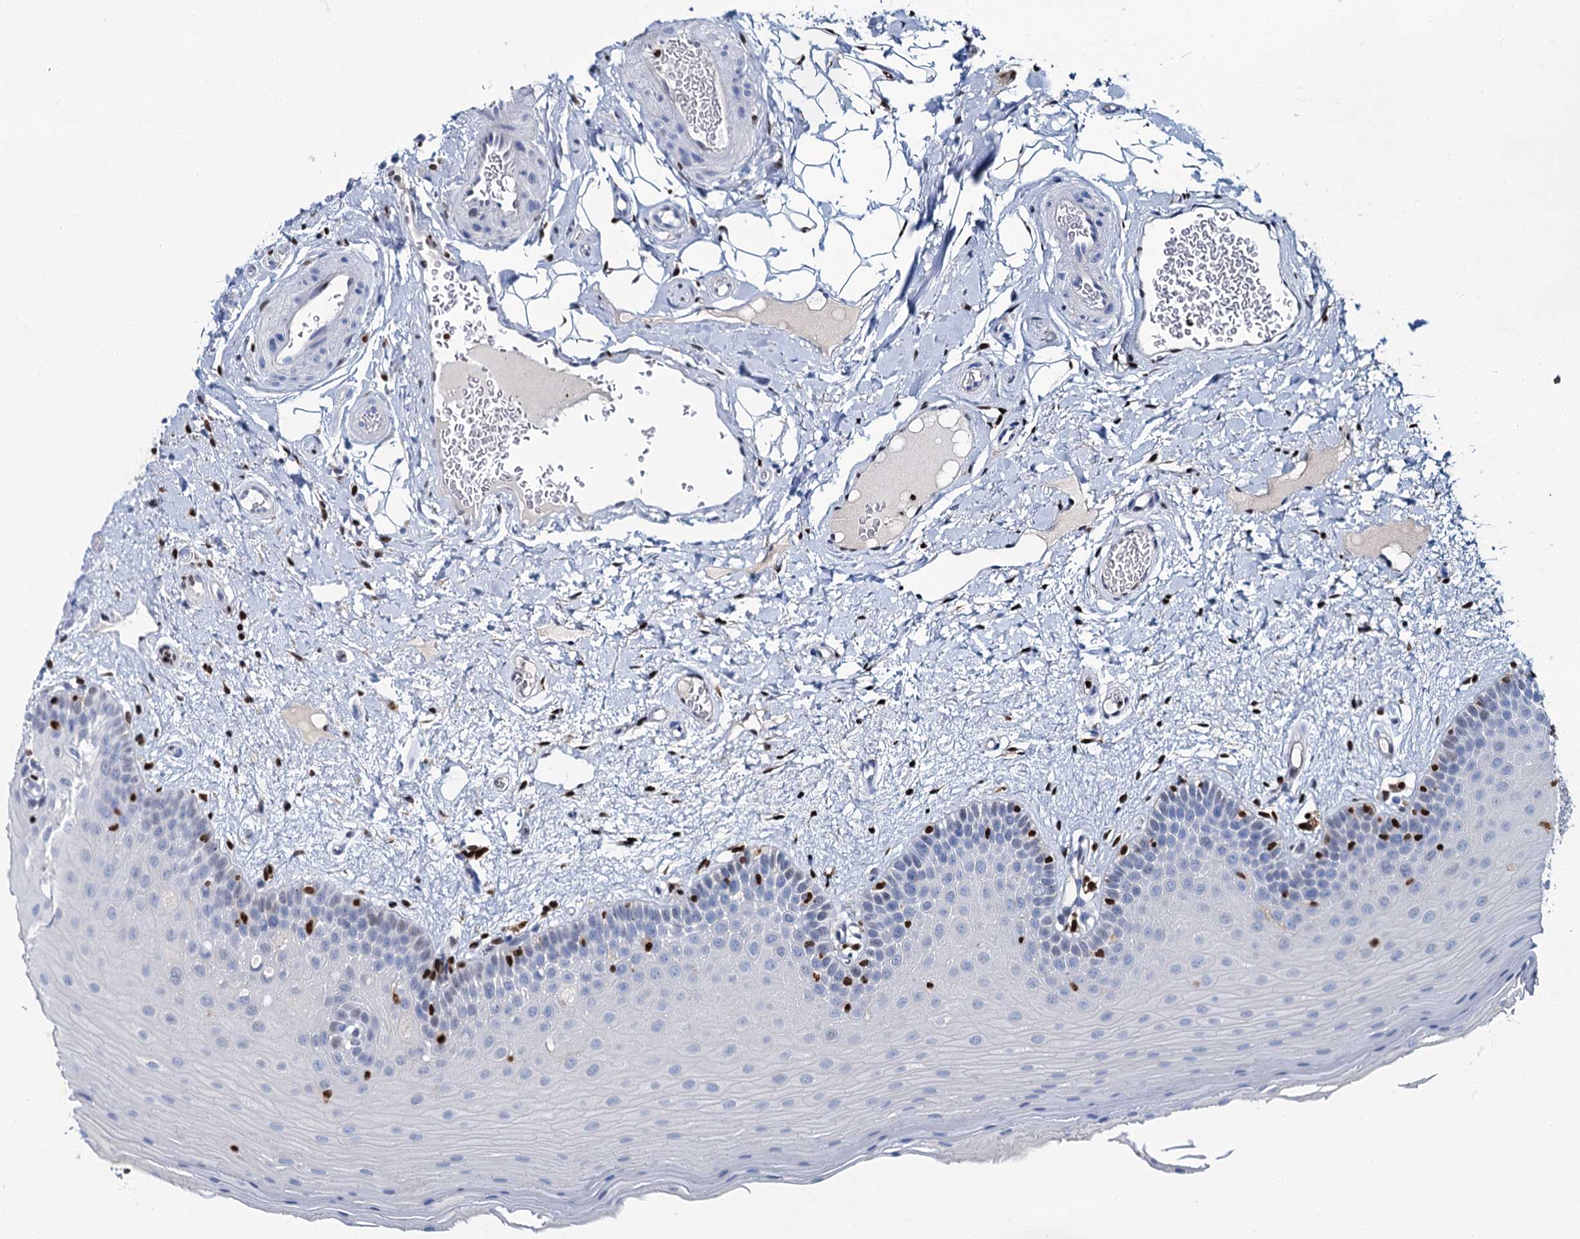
{"staining": {"intensity": "negative", "quantity": "none", "location": "none"}, "tissue": "oral mucosa", "cell_type": "Squamous epithelial cells", "image_type": "normal", "snomed": [{"axis": "morphology", "description": "Normal tissue, NOS"}, {"axis": "topography", "description": "Oral tissue"}, {"axis": "topography", "description": "Tounge, NOS"}], "caption": "IHC histopathology image of unremarkable oral mucosa stained for a protein (brown), which demonstrates no staining in squamous epithelial cells.", "gene": "CELF2", "patient": {"sex": "male", "age": 47}}